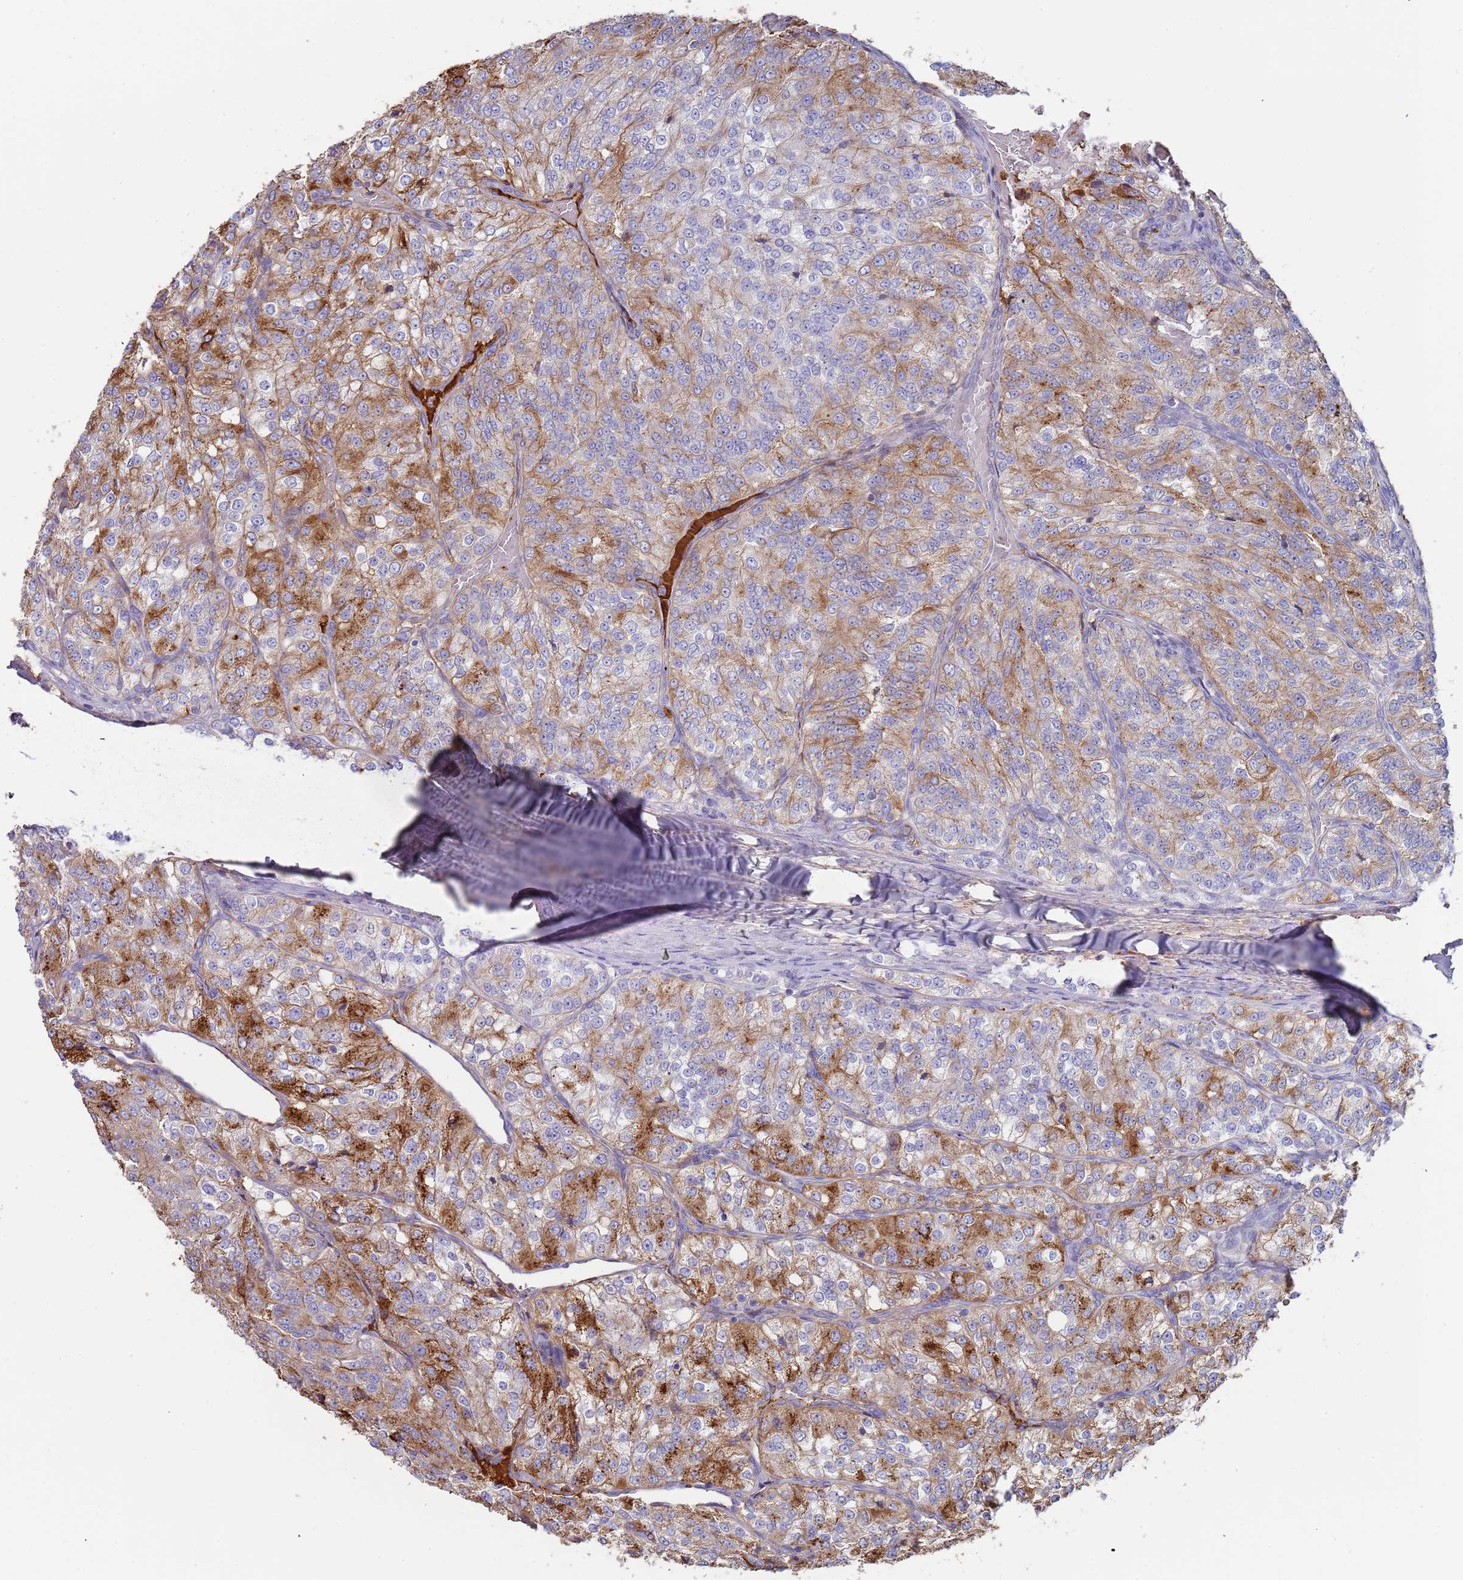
{"staining": {"intensity": "moderate", "quantity": "<25%", "location": "cytoplasmic/membranous"}, "tissue": "renal cancer", "cell_type": "Tumor cells", "image_type": "cancer", "snomed": [{"axis": "morphology", "description": "Adenocarcinoma, NOS"}, {"axis": "topography", "description": "Kidney"}], "caption": "Tumor cells demonstrate low levels of moderate cytoplasmic/membranous staining in about <25% of cells in human adenocarcinoma (renal).", "gene": "CYSLTR2", "patient": {"sex": "female", "age": 63}}